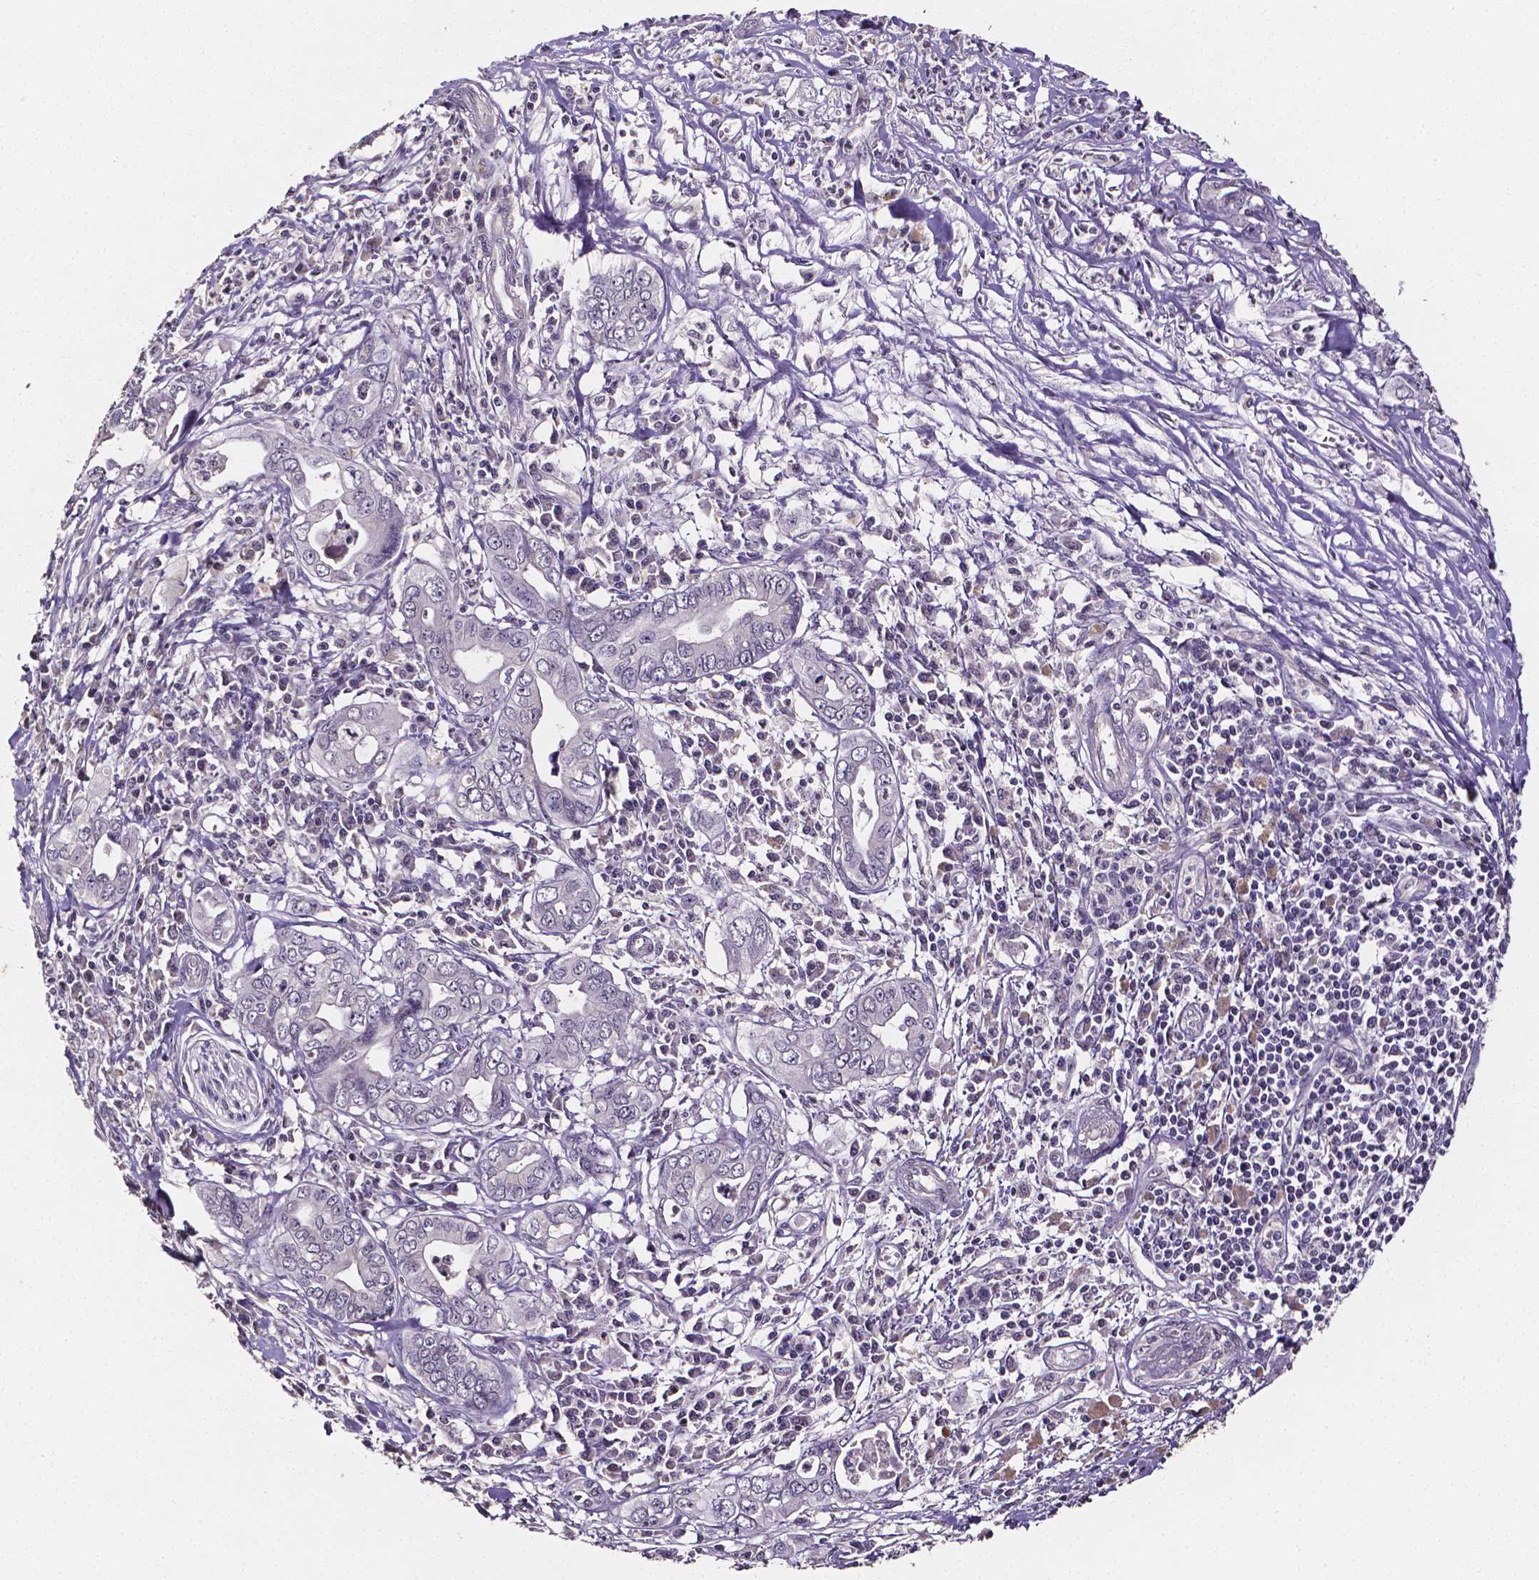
{"staining": {"intensity": "moderate", "quantity": "<25%", "location": "cytoplasmic/membranous"}, "tissue": "pancreatic cancer", "cell_type": "Tumor cells", "image_type": "cancer", "snomed": [{"axis": "morphology", "description": "Adenocarcinoma, NOS"}, {"axis": "topography", "description": "Pancreas"}], "caption": "Immunohistochemical staining of human adenocarcinoma (pancreatic) shows low levels of moderate cytoplasmic/membranous protein positivity in approximately <25% of tumor cells.", "gene": "NRGN", "patient": {"sex": "male", "age": 68}}